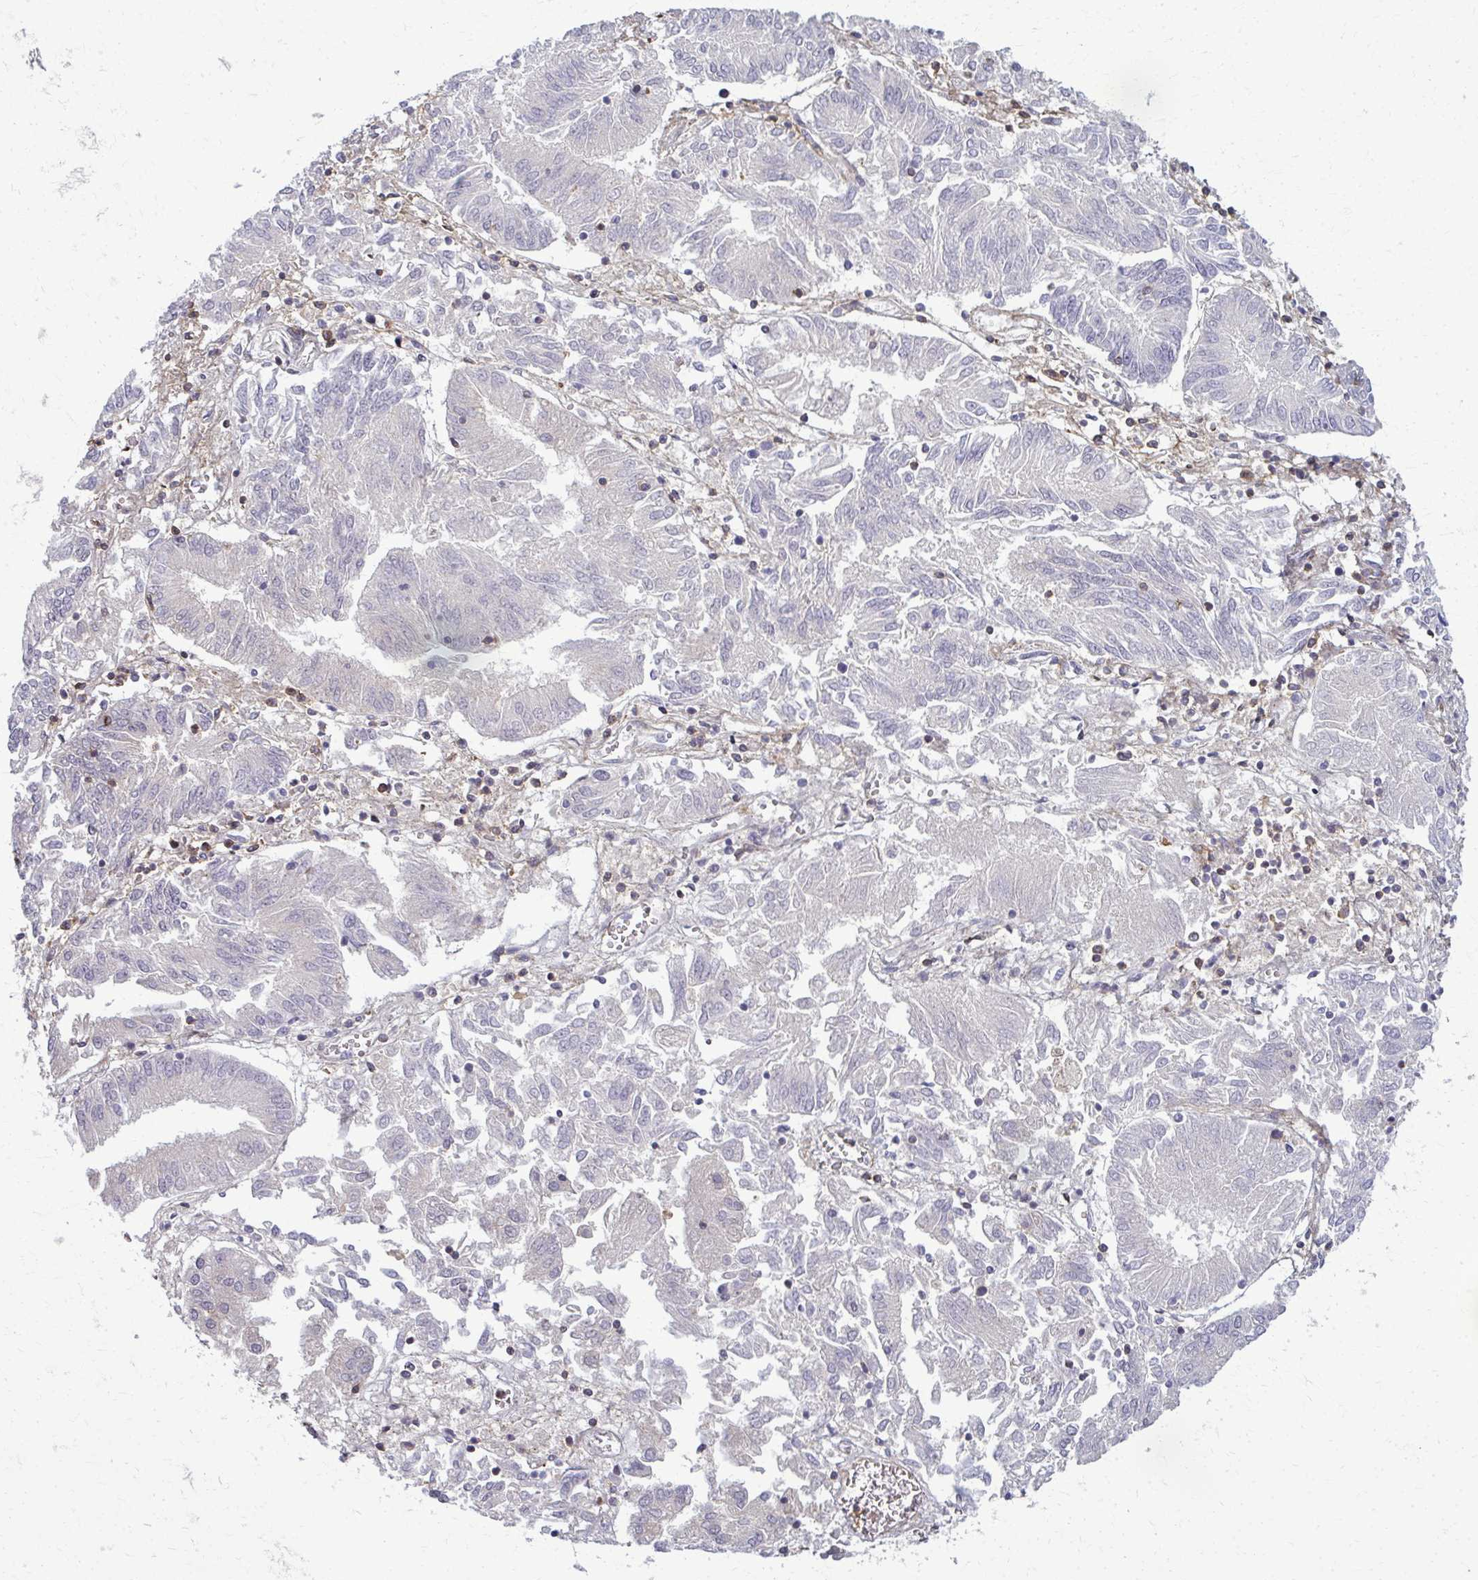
{"staining": {"intensity": "strong", "quantity": "<25%", "location": "cytoplasmic/membranous"}, "tissue": "endometrial cancer", "cell_type": "Tumor cells", "image_type": "cancer", "snomed": [{"axis": "morphology", "description": "Adenocarcinoma, NOS"}, {"axis": "topography", "description": "Endometrium"}], "caption": "A medium amount of strong cytoplasmic/membranous positivity is present in approximately <25% of tumor cells in endometrial cancer tissue.", "gene": "AP5M1", "patient": {"sex": "female", "age": 54}}